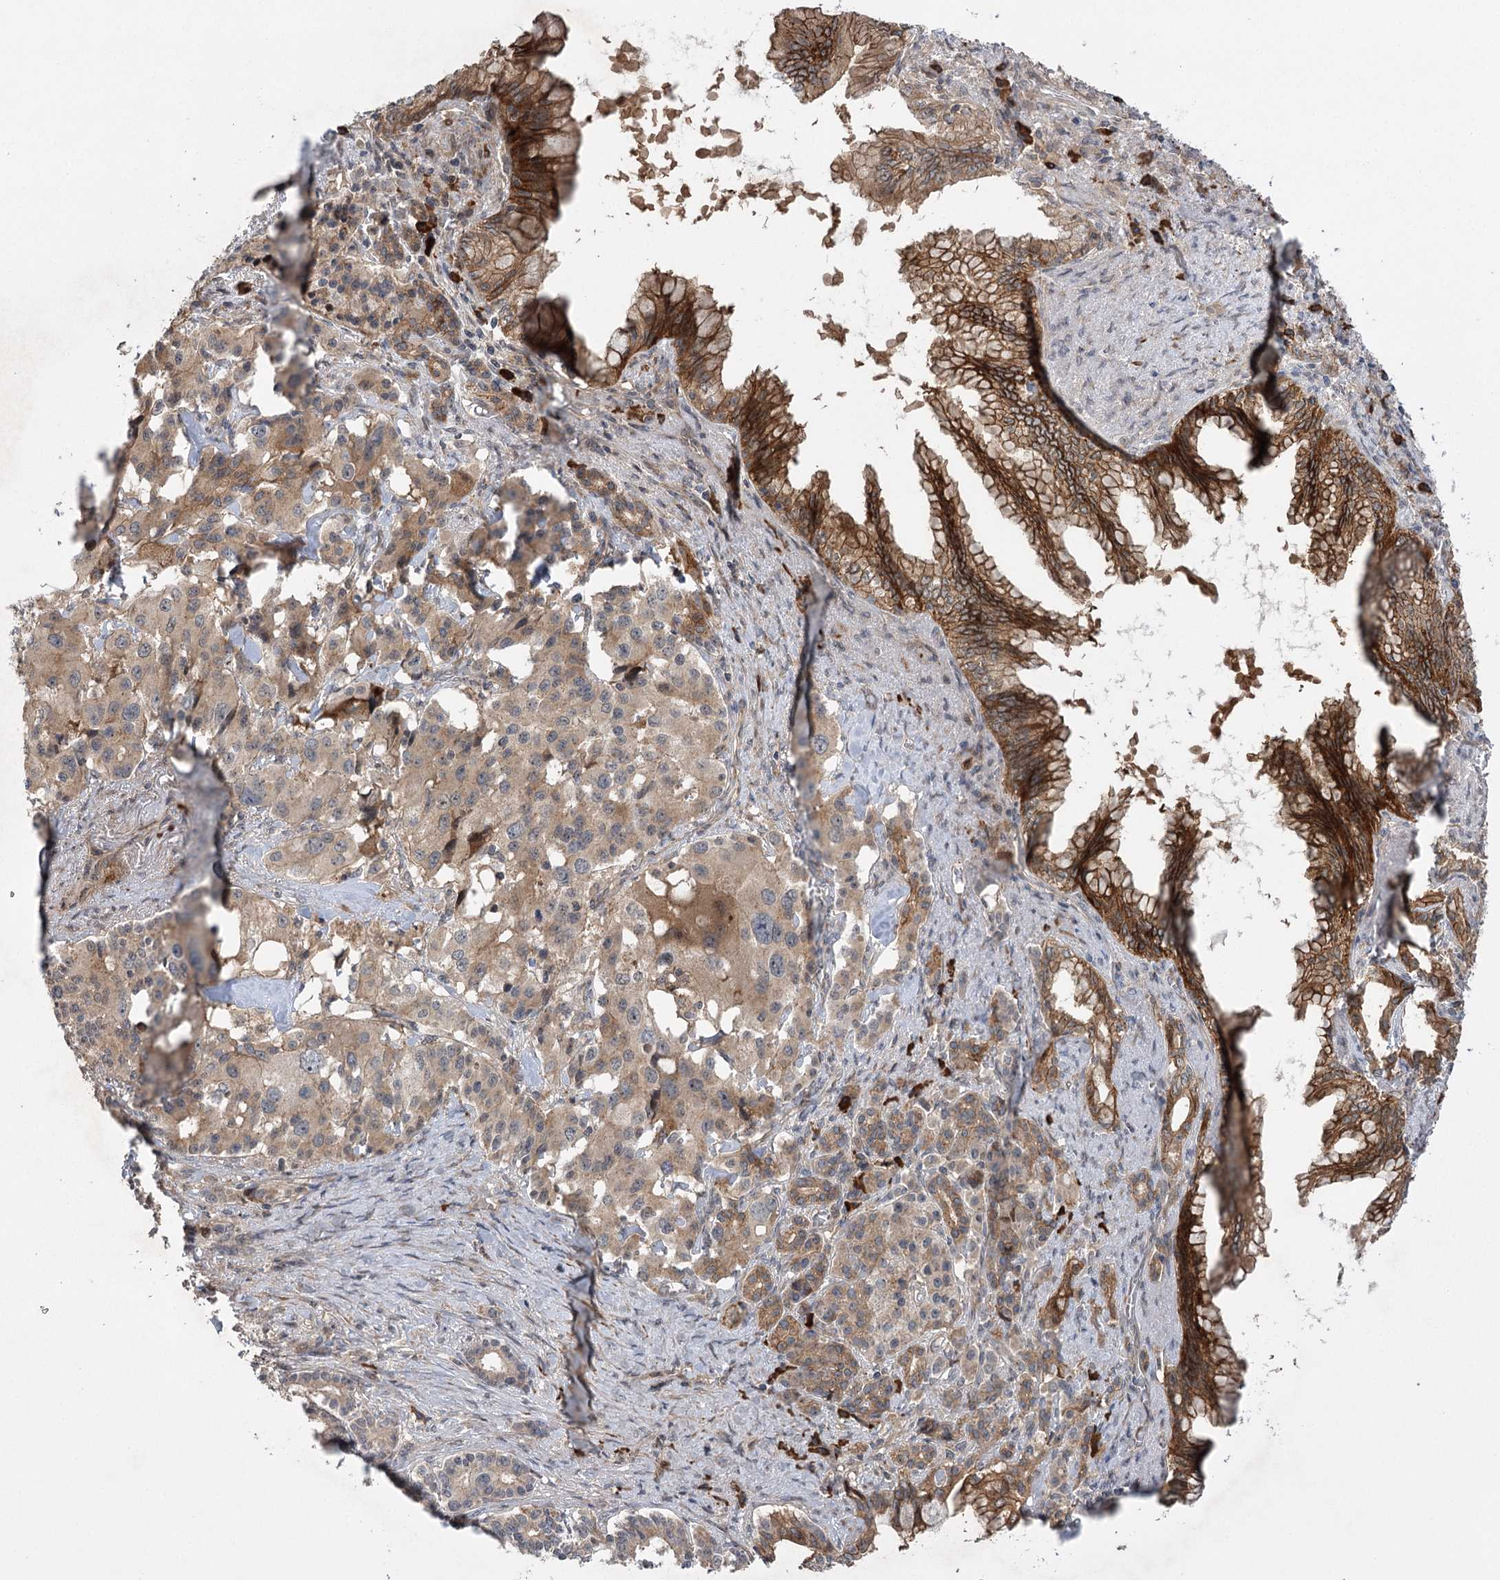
{"staining": {"intensity": "moderate", "quantity": ">75%", "location": "cytoplasmic/membranous"}, "tissue": "pancreatic cancer", "cell_type": "Tumor cells", "image_type": "cancer", "snomed": [{"axis": "morphology", "description": "Adenocarcinoma, NOS"}, {"axis": "topography", "description": "Pancreas"}], "caption": "Tumor cells demonstrate moderate cytoplasmic/membranous expression in about >75% of cells in pancreatic cancer (adenocarcinoma).", "gene": "KCNN2", "patient": {"sex": "female", "age": 74}}